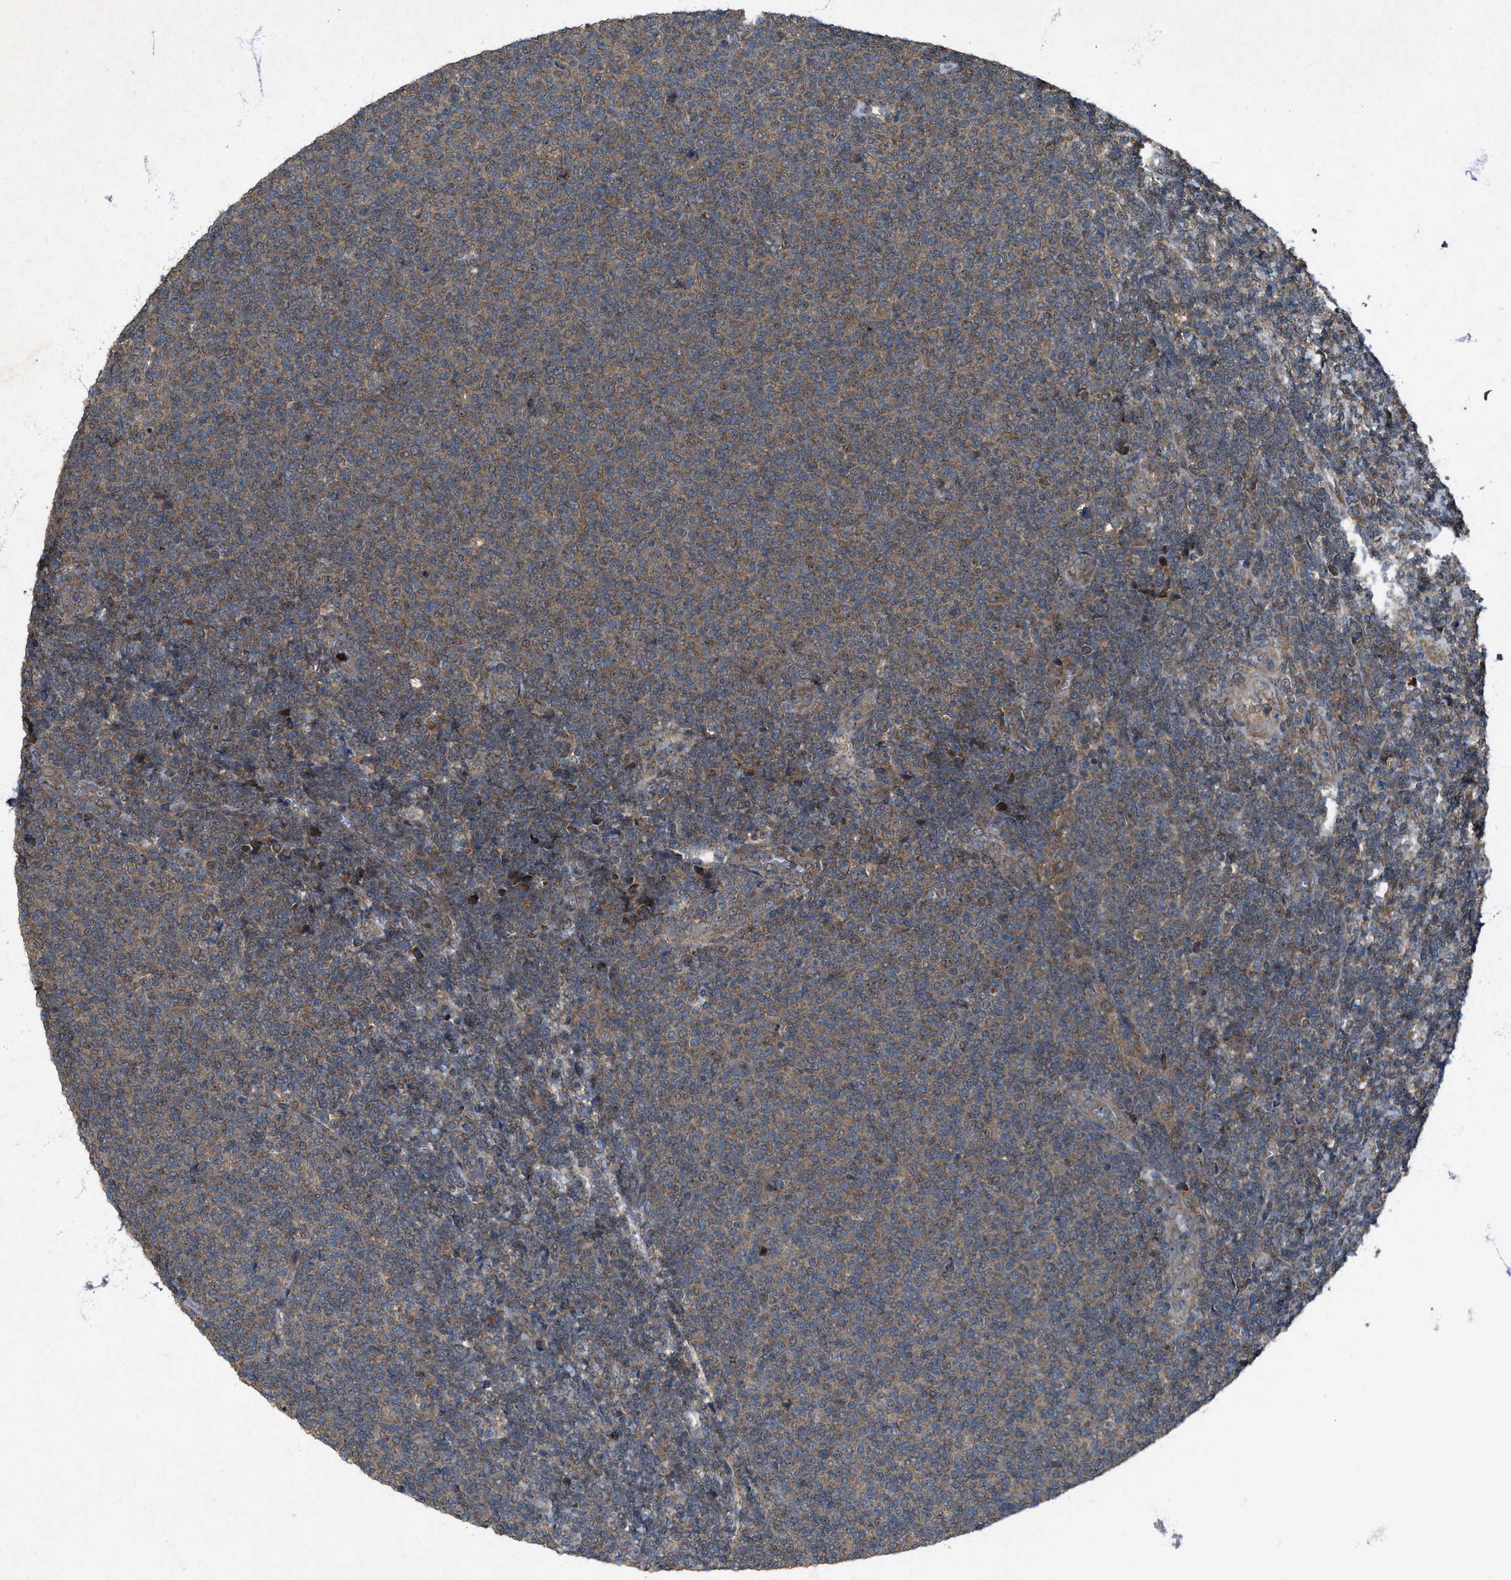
{"staining": {"intensity": "moderate", "quantity": ">75%", "location": "cytoplasmic/membranous"}, "tissue": "lymphoma", "cell_type": "Tumor cells", "image_type": "cancer", "snomed": [{"axis": "morphology", "description": "Malignant lymphoma, non-Hodgkin's type, Low grade"}, {"axis": "topography", "description": "Lymph node"}], "caption": "IHC (DAB) staining of malignant lymphoma, non-Hodgkin's type (low-grade) demonstrates moderate cytoplasmic/membranous protein positivity in about >75% of tumor cells. The staining was performed using DAB (3,3'-diaminobenzidine), with brown indicating positive protein expression. Nuclei are stained blue with hematoxylin.", "gene": "PDP2", "patient": {"sex": "male", "age": 66}}